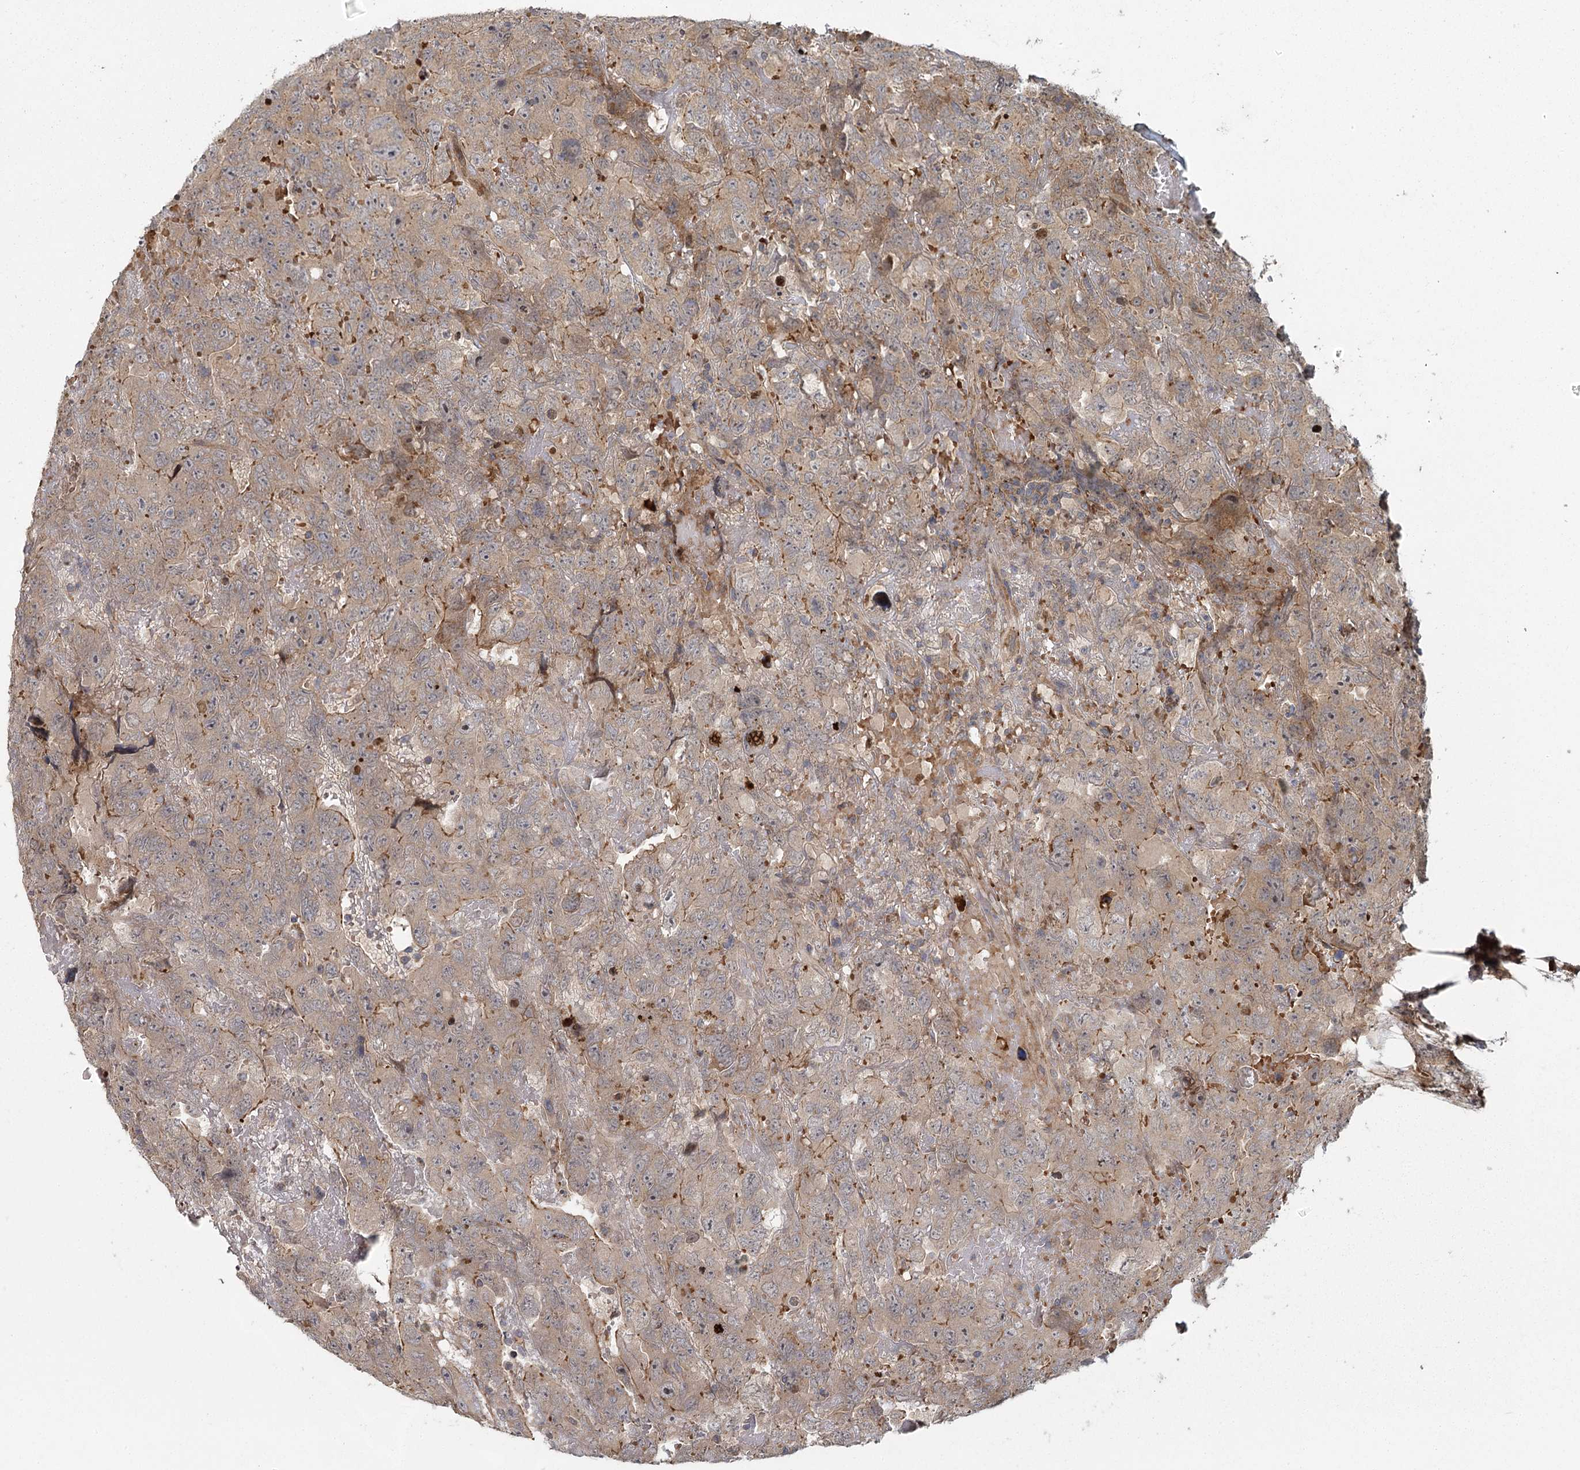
{"staining": {"intensity": "moderate", "quantity": "<25%", "location": "cytoplasmic/membranous"}, "tissue": "testis cancer", "cell_type": "Tumor cells", "image_type": "cancer", "snomed": [{"axis": "morphology", "description": "Carcinoma, Embryonal, NOS"}, {"axis": "topography", "description": "Testis"}], "caption": "Immunohistochemical staining of human testis embryonal carcinoma displays moderate cytoplasmic/membranous protein staining in approximately <25% of tumor cells.", "gene": "RAPGEF6", "patient": {"sex": "male", "age": 45}}